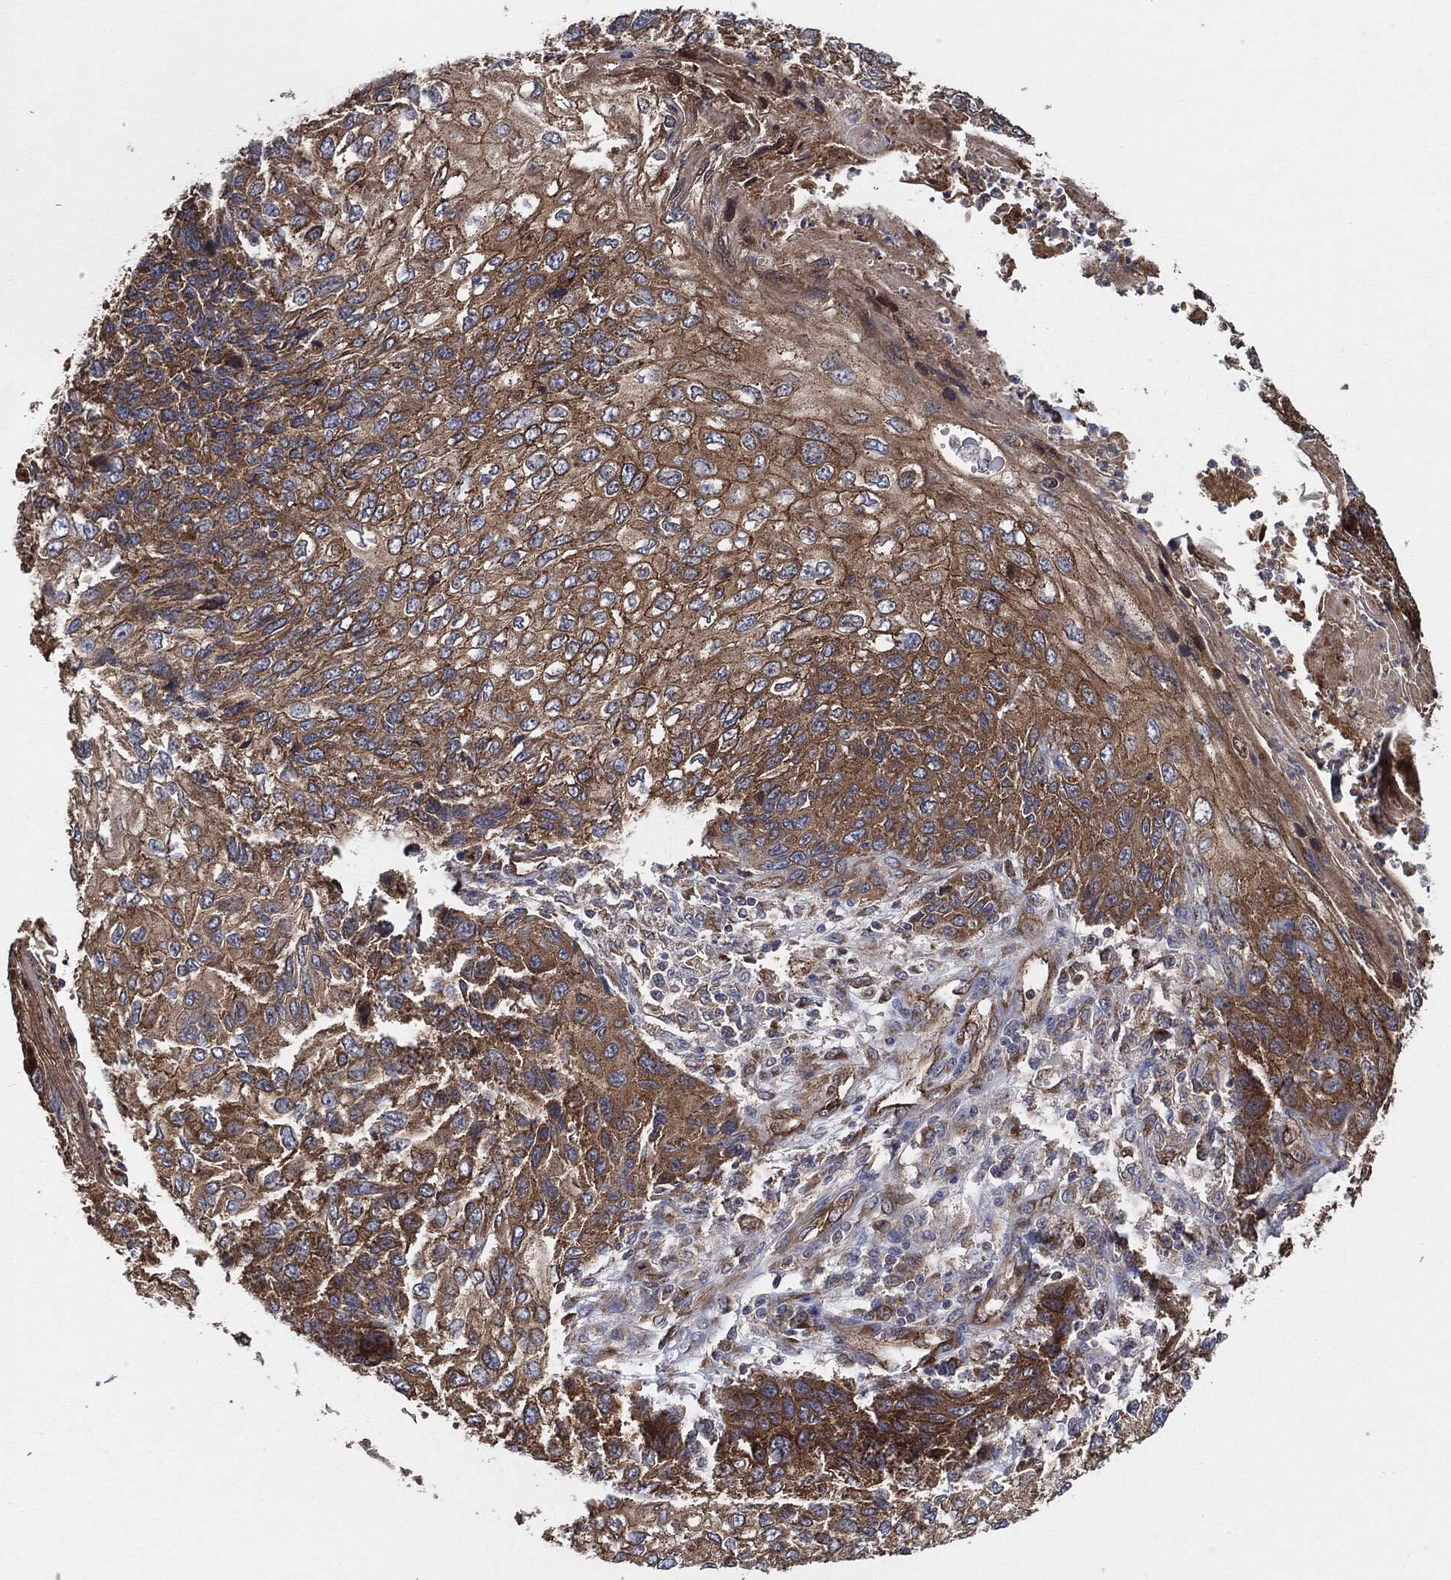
{"staining": {"intensity": "strong", "quantity": "25%-75%", "location": "cytoplasmic/membranous"}, "tissue": "skin cancer", "cell_type": "Tumor cells", "image_type": "cancer", "snomed": [{"axis": "morphology", "description": "Squamous cell carcinoma, NOS"}, {"axis": "topography", "description": "Skin"}], "caption": "Human skin cancer stained for a protein (brown) demonstrates strong cytoplasmic/membranous positive staining in about 25%-75% of tumor cells.", "gene": "CTNNA1", "patient": {"sex": "male", "age": 92}}